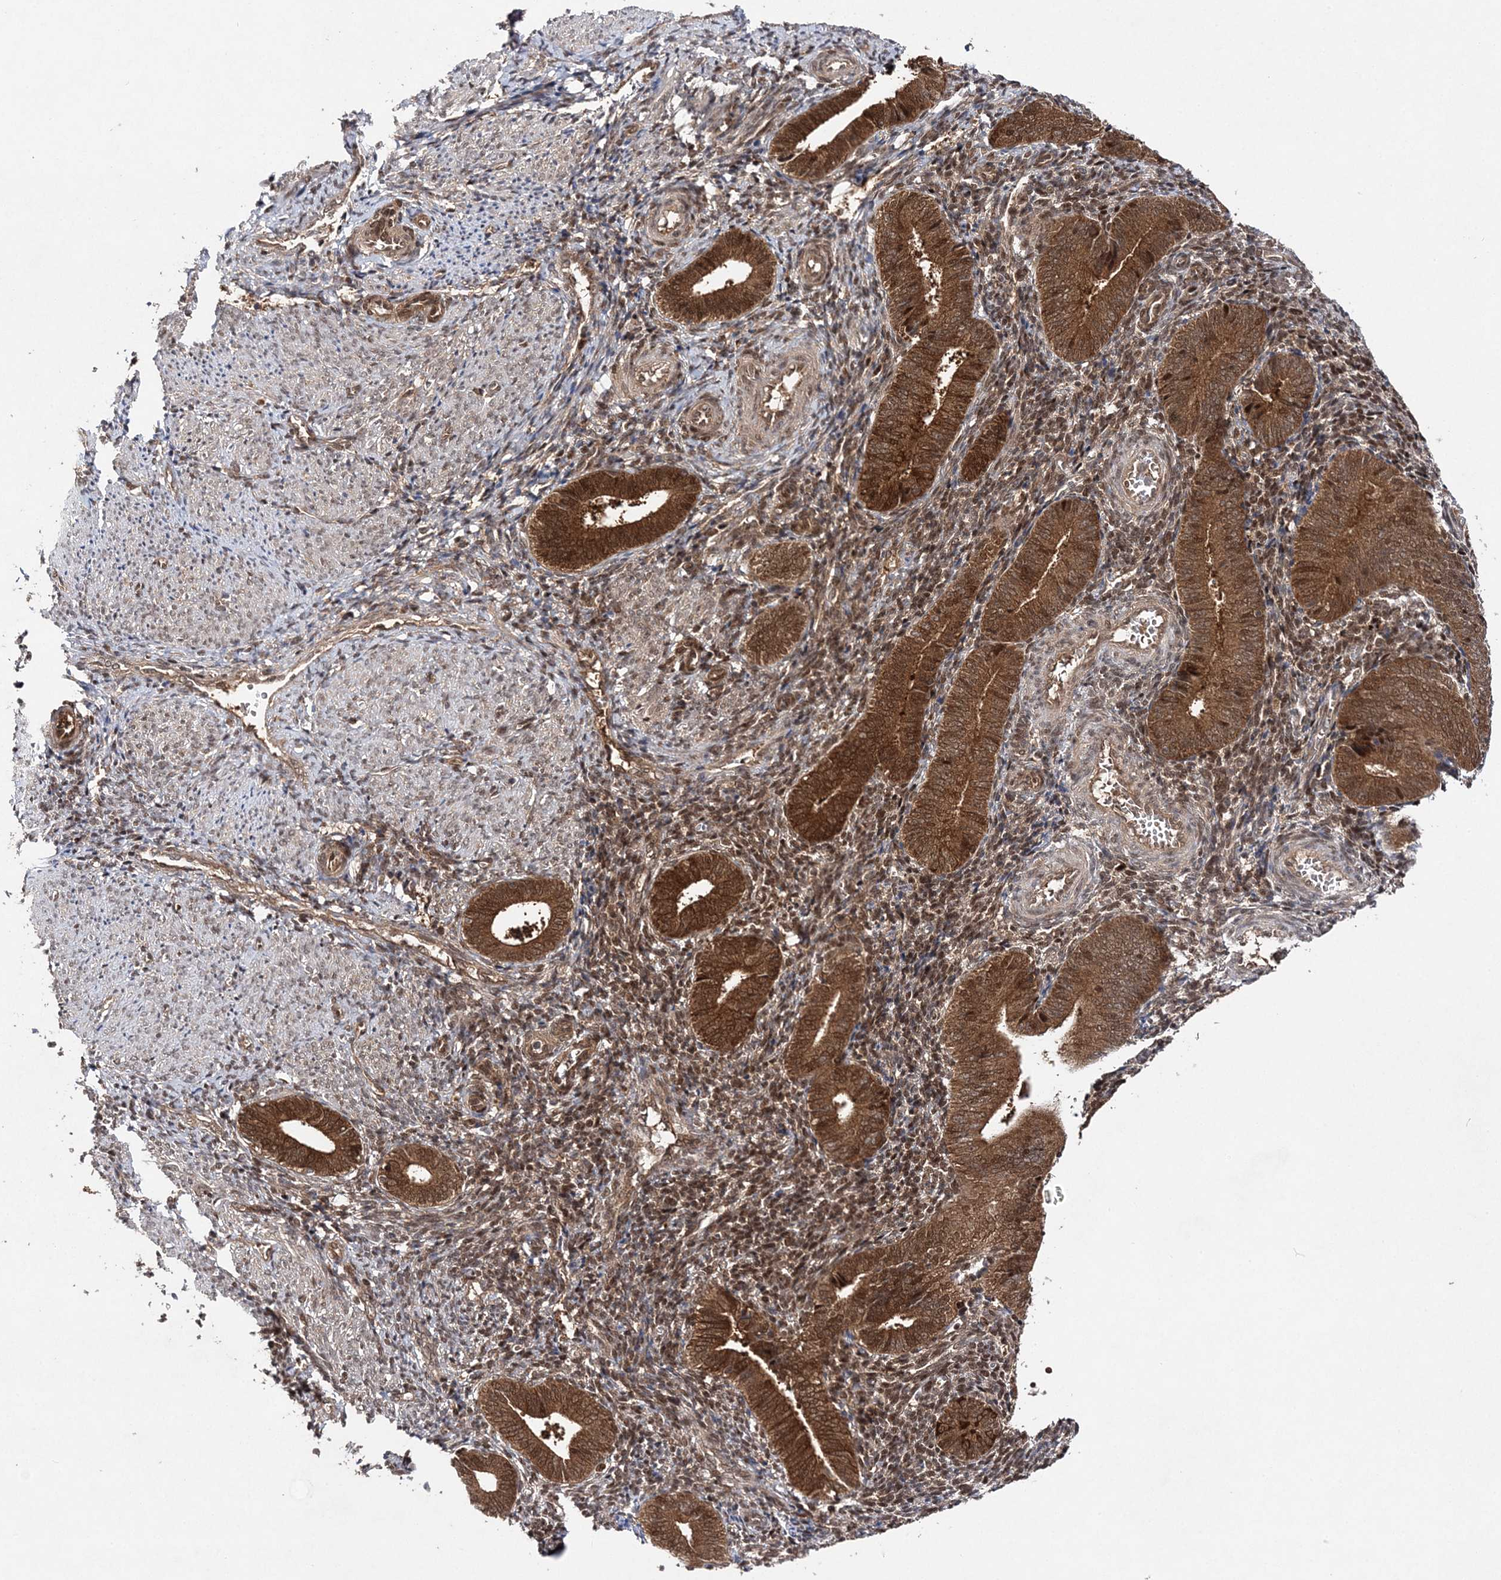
{"staining": {"intensity": "moderate", "quantity": "25%-75%", "location": "cytoplasmic/membranous"}, "tissue": "endometrium", "cell_type": "Cells in endometrial stroma", "image_type": "normal", "snomed": [{"axis": "morphology", "description": "Normal tissue, NOS"}, {"axis": "topography", "description": "Uterus"}, {"axis": "topography", "description": "Endometrium"}], "caption": "About 25%-75% of cells in endometrial stroma in normal endometrium reveal moderate cytoplasmic/membranous protein expression as visualized by brown immunohistochemical staining.", "gene": "NIF3L1", "patient": {"sex": "female", "age": 33}}